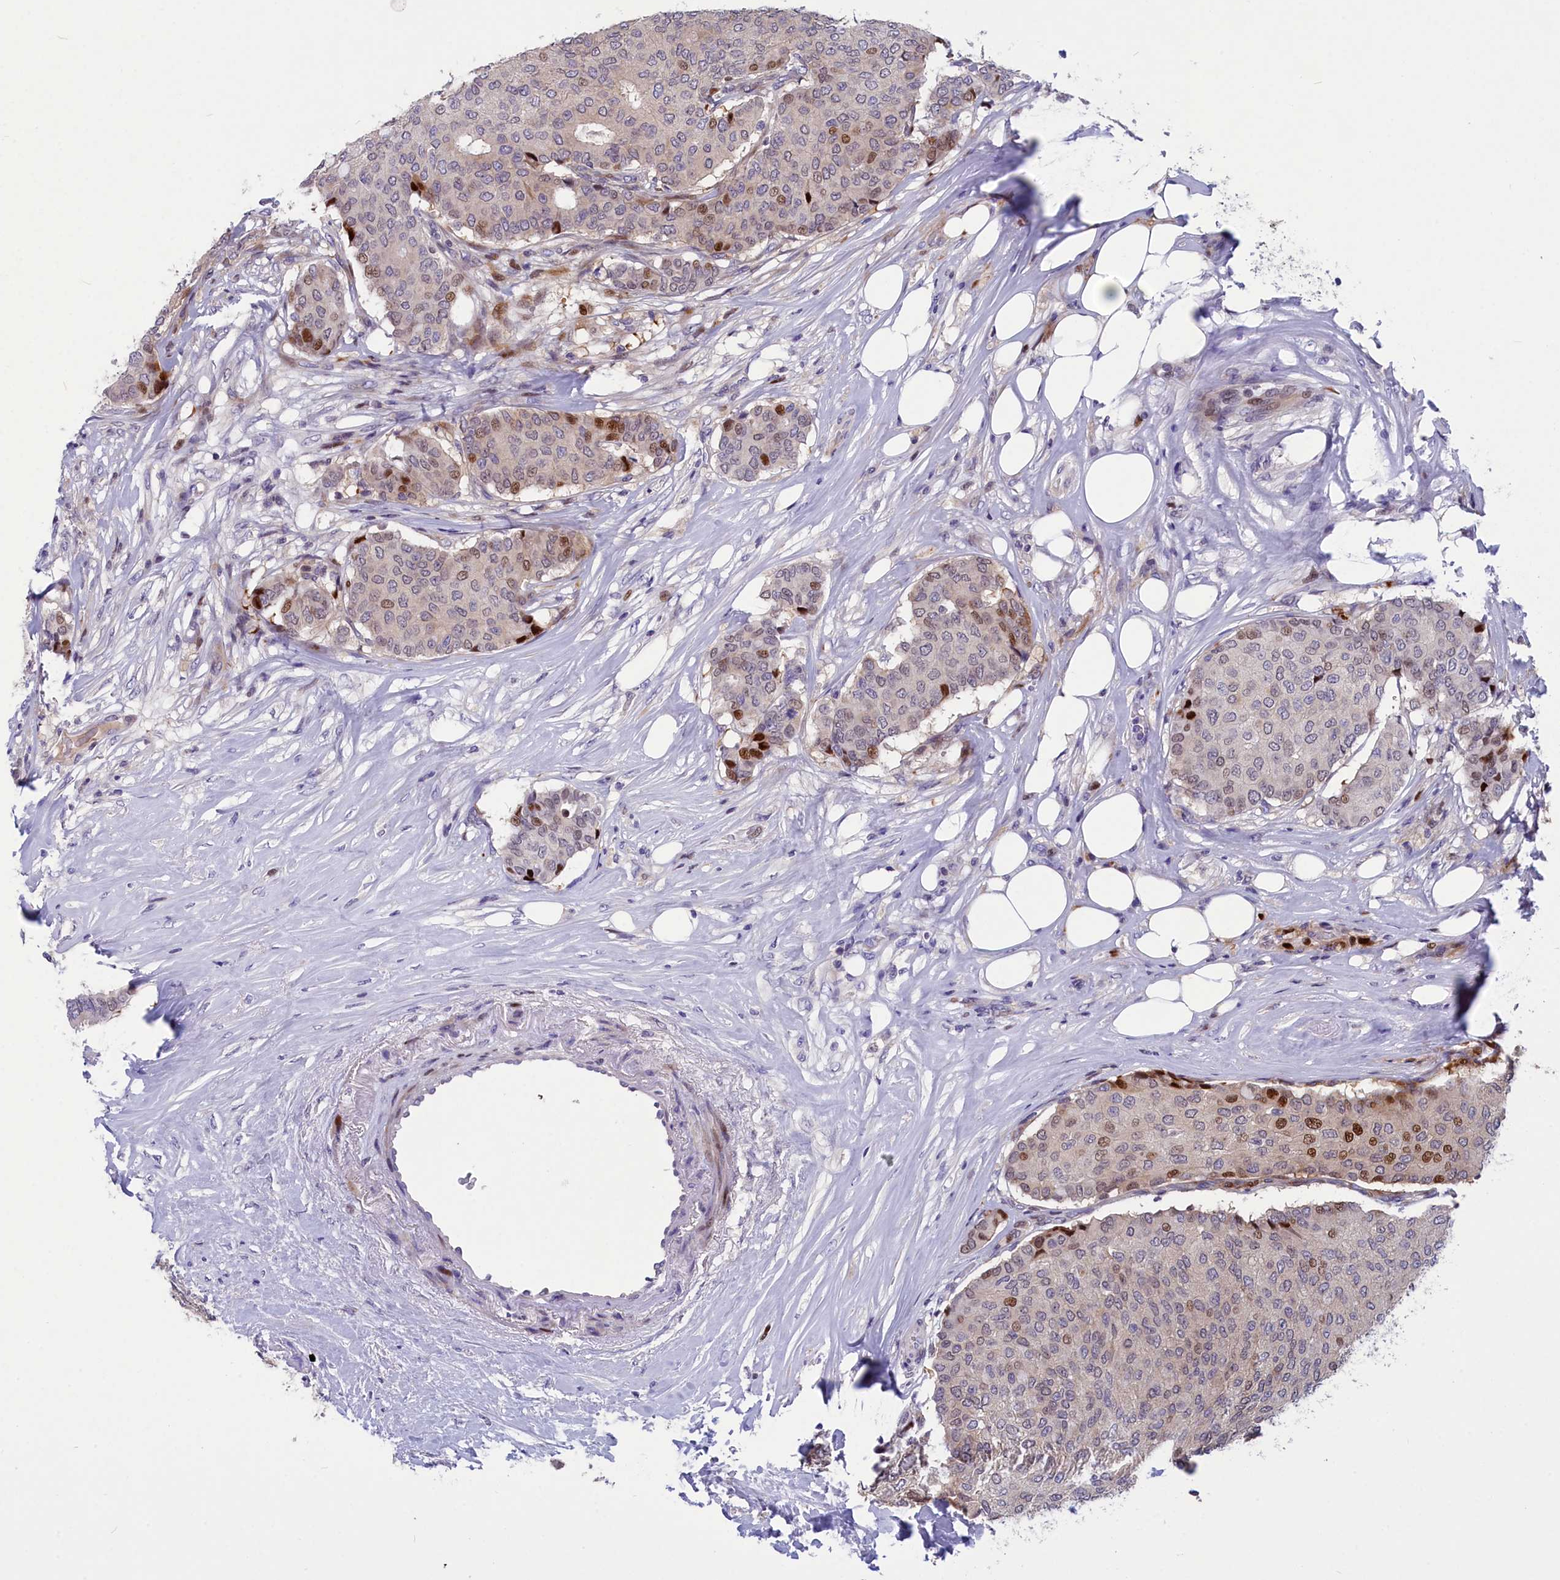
{"staining": {"intensity": "strong", "quantity": "<25%", "location": "nuclear"}, "tissue": "breast cancer", "cell_type": "Tumor cells", "image_type": "cancer", "snomed": [{"axis": "morphology", "description": "Duct carcinoma"}, {"axis": "topography", "description": "Breast"}], "caption": "Immunohistochemistry (DAB (3,3'-diaminobenzidine)) staining of invasive ductal carcinoma (breast) exhibits strong nuclear protein positivity in about <25% of tumor cells.", "gene": "NKPD1", "patient": {"sex": "female", "age": 75}}